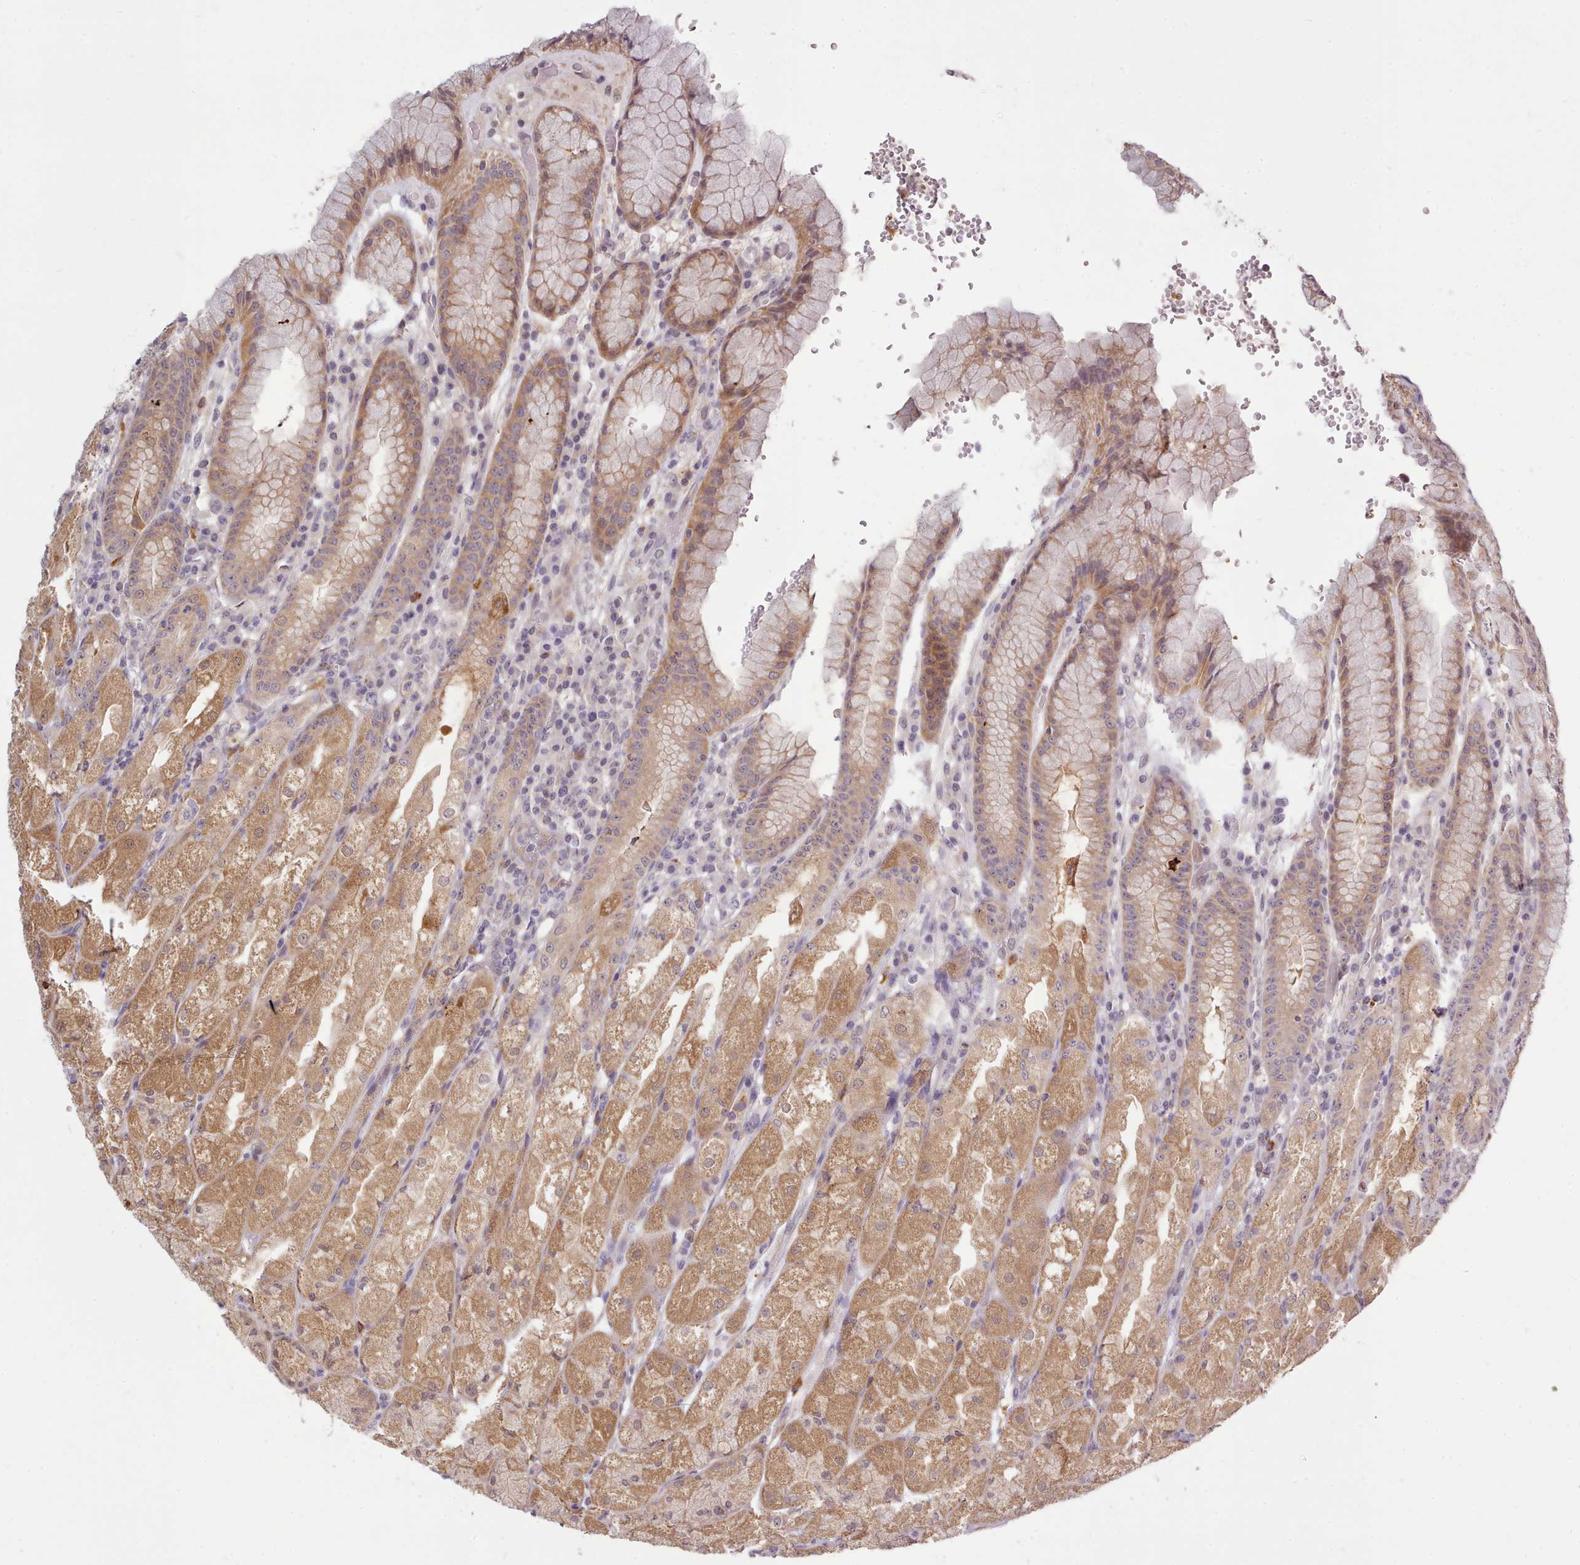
{"staining": {"intensity": "moderate", "quantity": "25%-75%", "location": "cytoplasmic/membranous"}, "tissue": "stomach", "cell_type": "Glandular cells", "image_type": "normal", "snomed": [{"axis": "morphology", "description": "Normal tissue, NOS"}, {"axis": "topography", "description": "Stomach, upper"}], "caption": "DAB (3,3'-diaminobenzidine) immunohistochemical staining of normal stomach demonstrates moderate cytoplasmic/membranous protein staining in approximately 25%-75% of glandular cells.", "gene": "ARL17A", "patient": {"sex": "male", "age": 52}}